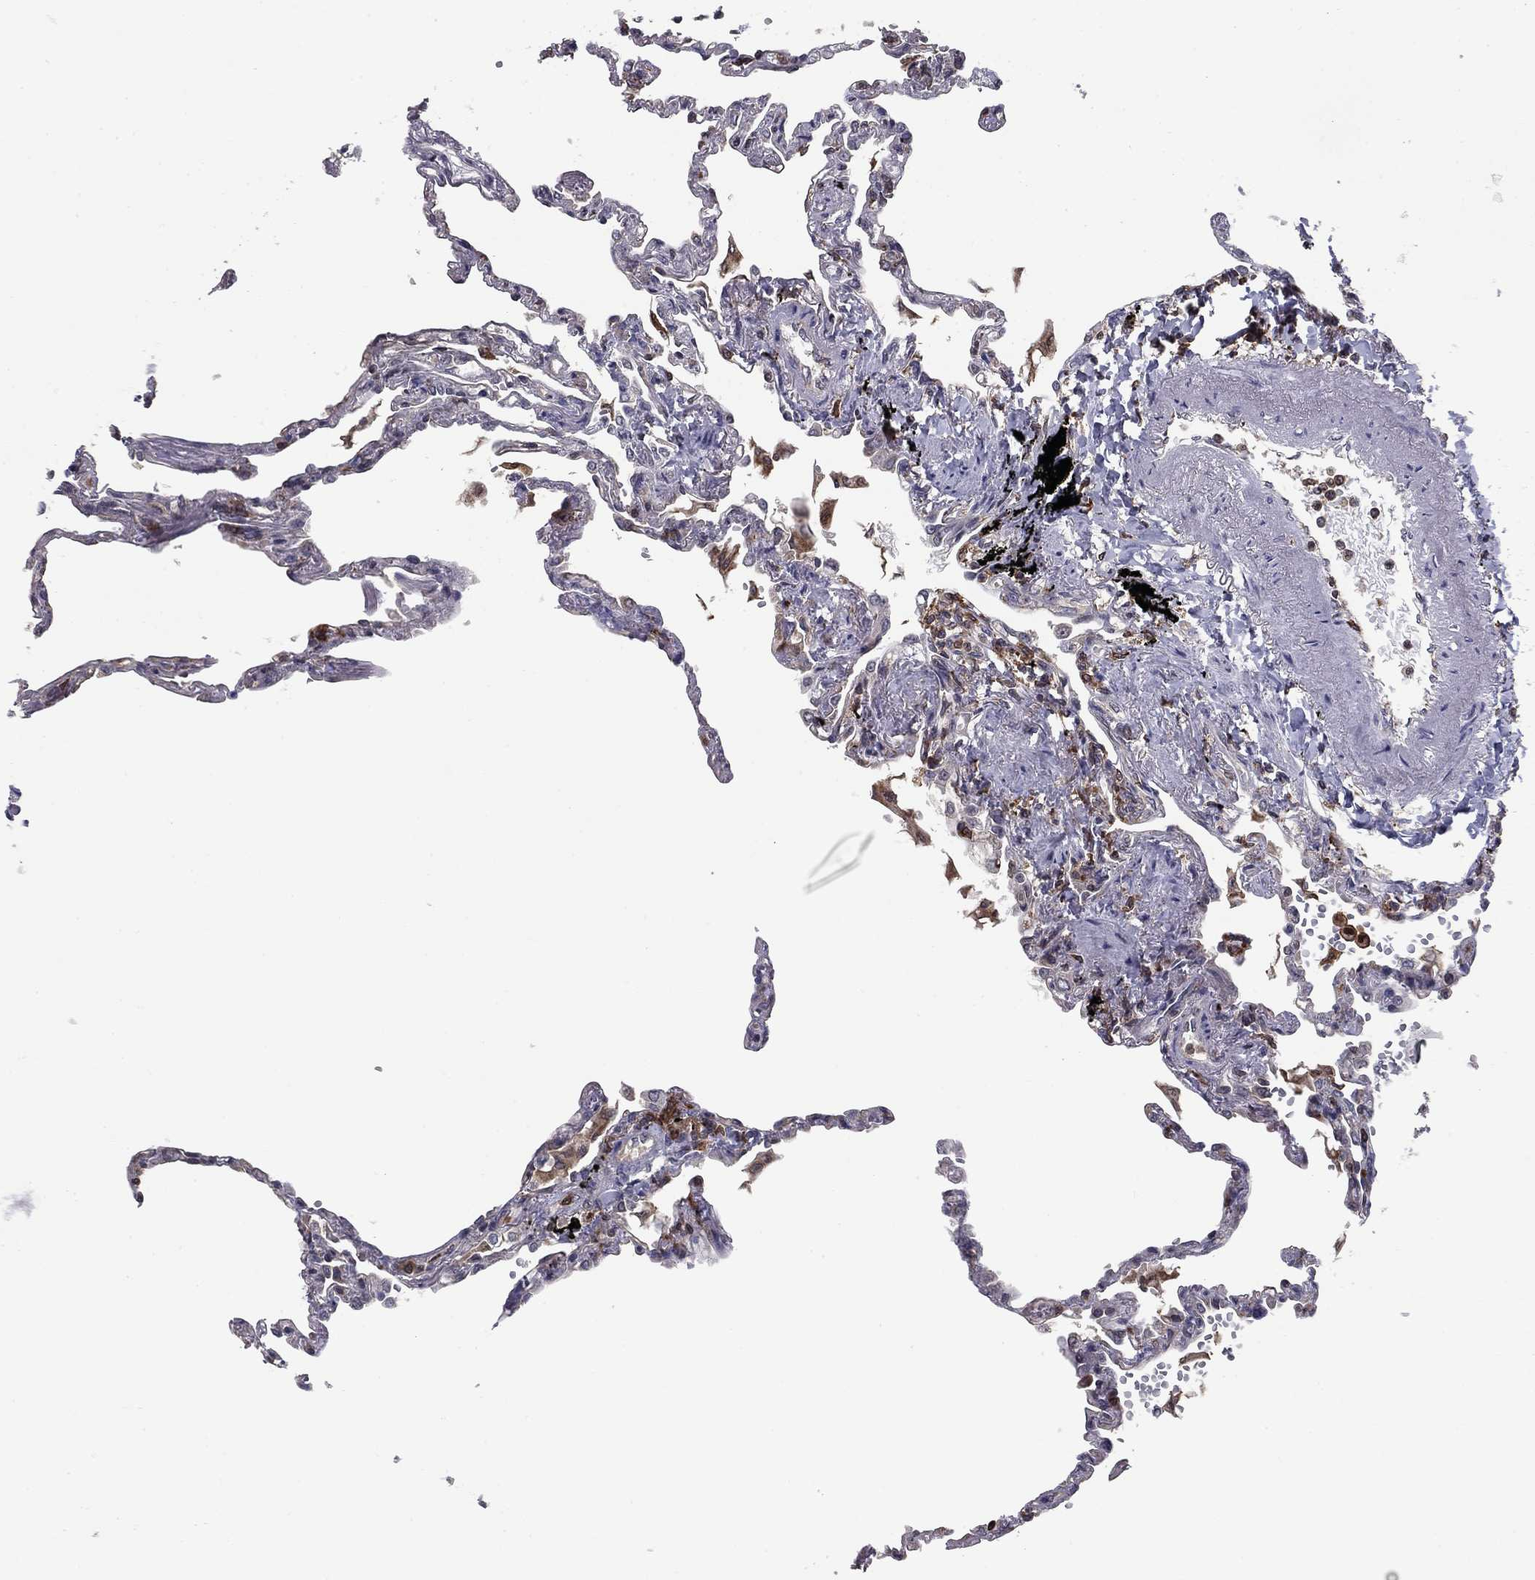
{"staining": {"intensity": "negative", "quantity": "none", "location": "none"}, "tissue": "lung", "cell_type": "Alveolar cells", "image_type": "normal", "snomed": [{"axis": "morphology", "description": "Normal tissue, NOS"}, {"axis": "topography", "description": "Lung"}], "caption": "Immunohistochemistry photomicrograph of unremarkable lung stained for a protein (brown), which shows no staining in alveolar cells.", "gene": "PLCB2", "patient": {"sex": "male", "age": 78}}